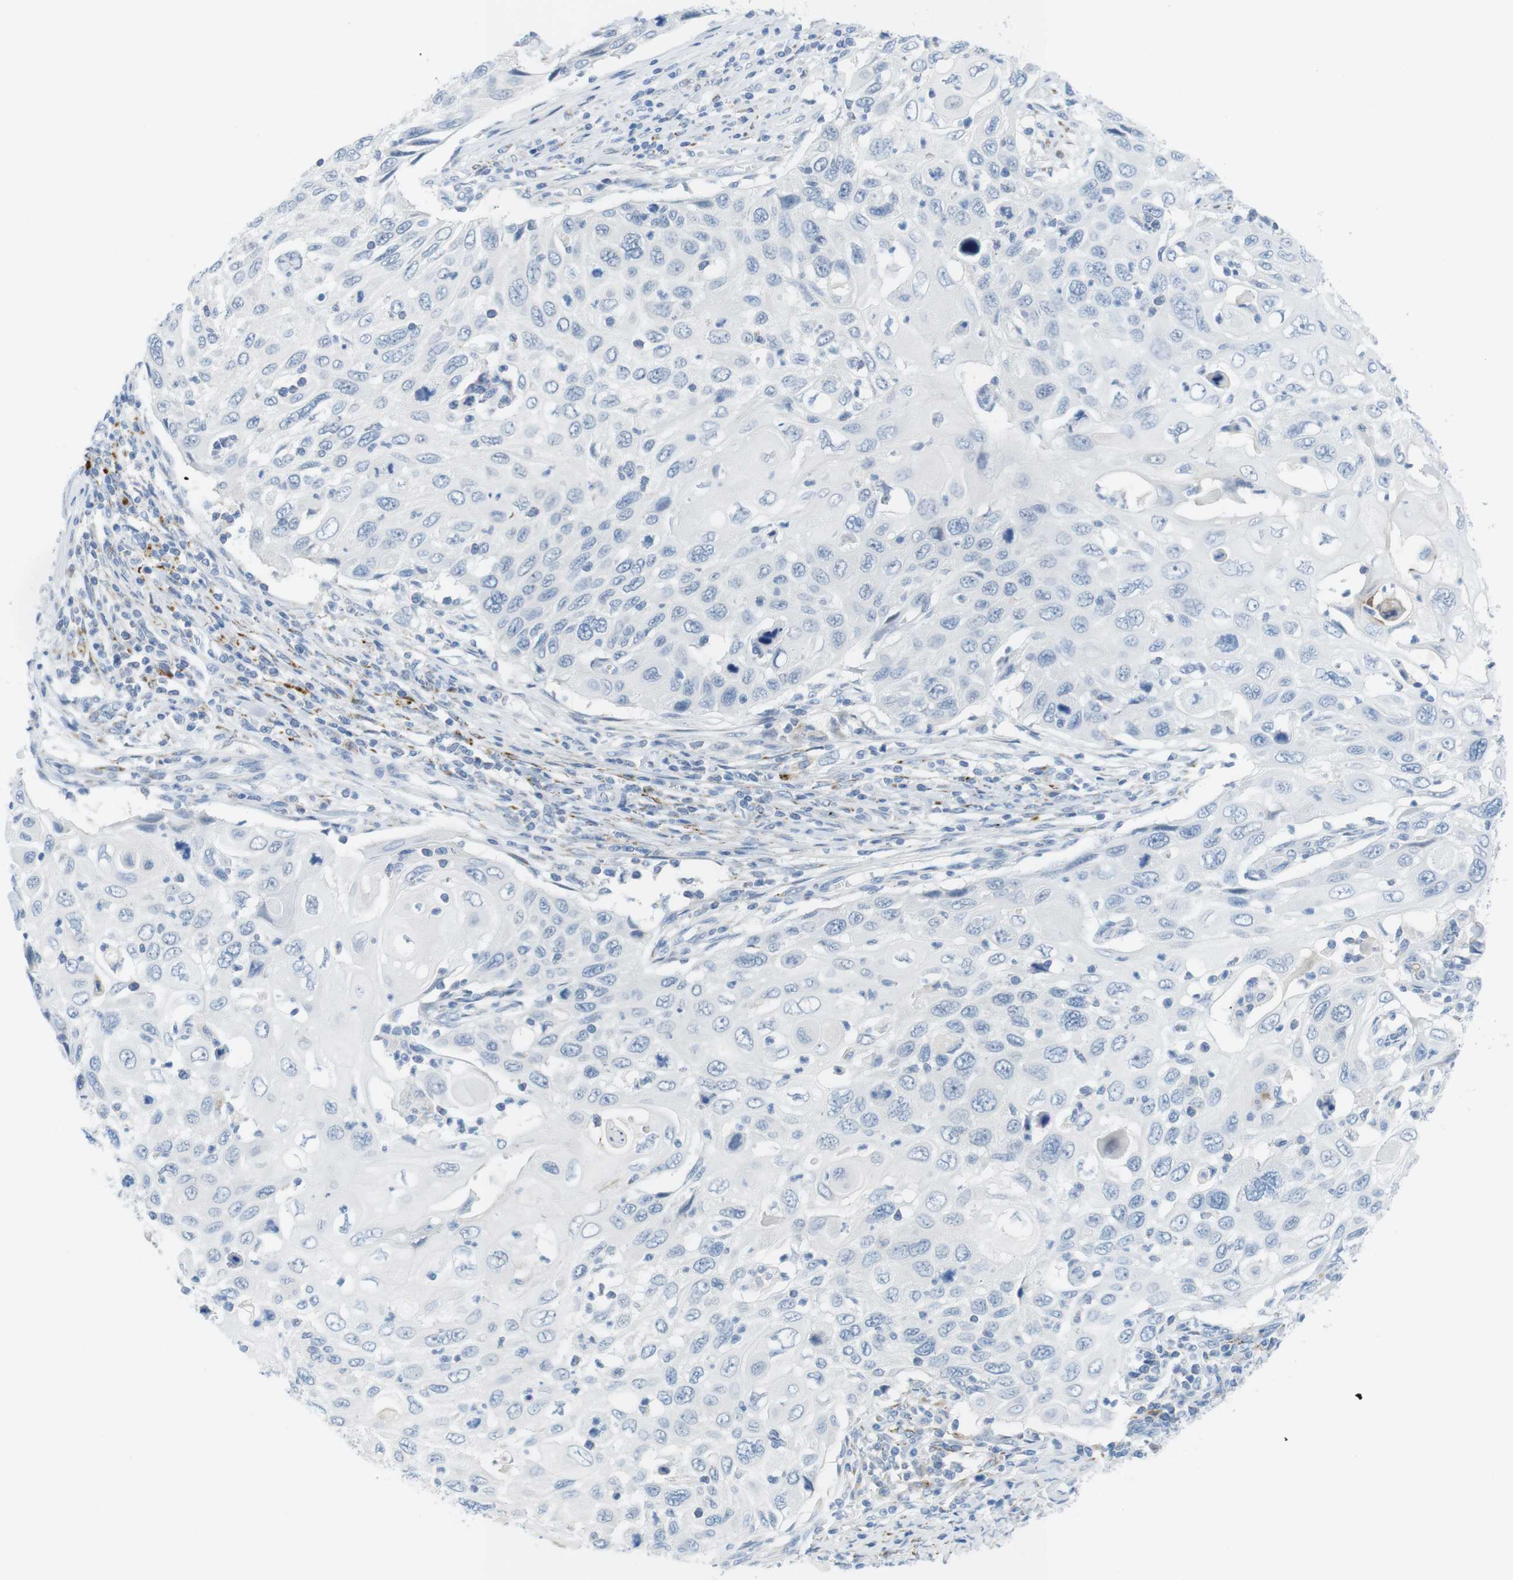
{"staining": {"intensity": "negative", "quantity": "none", "location": "none"}, "tissue": "cervical cancer", "cell_type": "Tumor cells", "image_type": "cancer", "snomed": [{"axis": "morphology", "description": "Squamous cell carcinoma, NOS"}, {"axis": "topography", "description": "Cervix"}], "caption": "The image displays no significant positivity in tumor cells of cervical cancer (squamous cell carcinoma).", "gene": "YIPF1", "patient": {"sex": "female", "age": 70}}